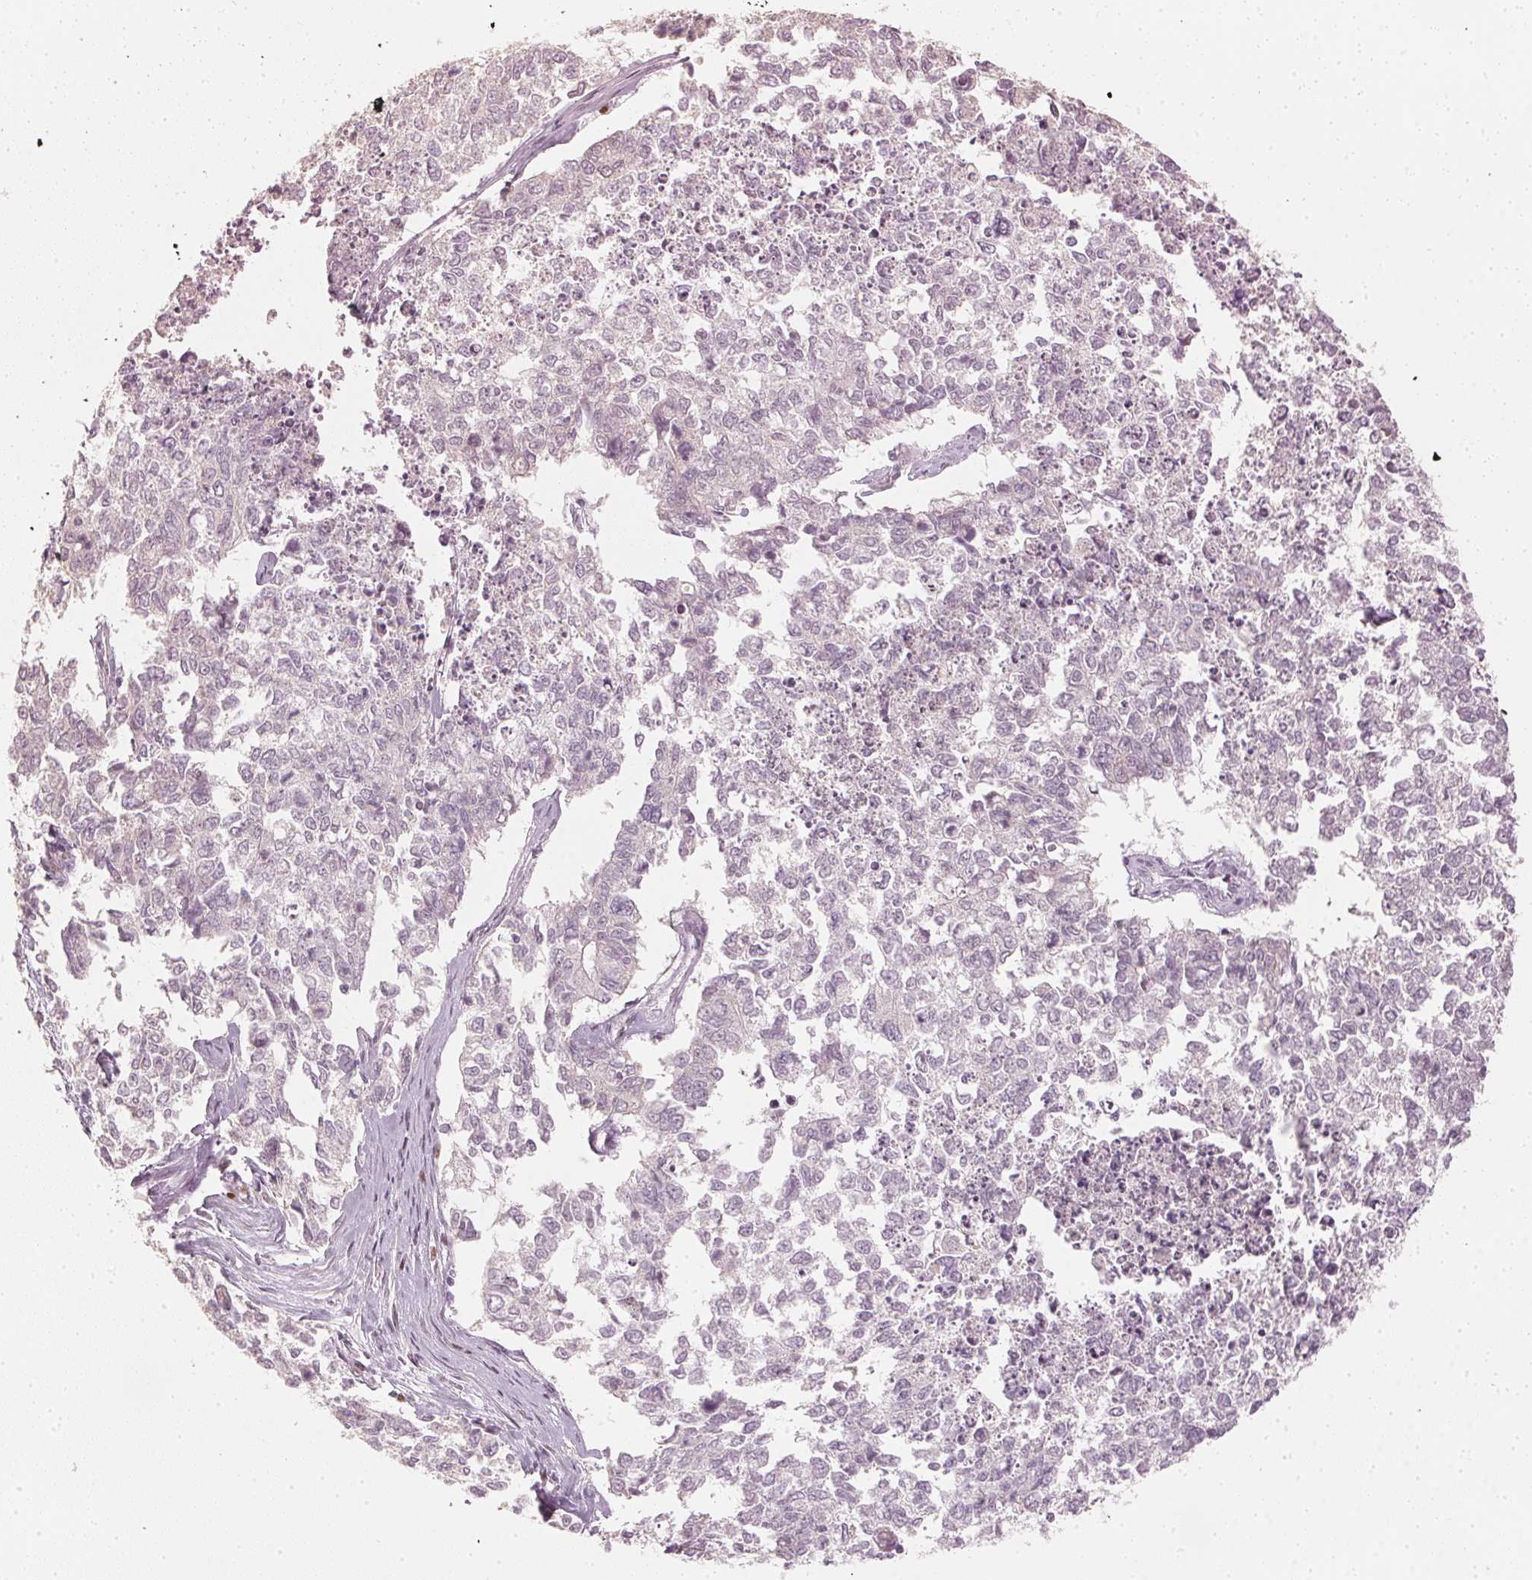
{"staining": {"intensity": "negative", "quantity": "none", "location": "none"}, "tissue": "cervical cancer", "cell_type": "Tumor cells", "image_type": "cancer", "snomed": [{"axis": "morphology", "description": "Adenocarcinoma, NOS"}, {"axis": "topography", "description": "Cervix"}], "caption": "This is an immunohistochemistry micrograph of human cervical adenocarcinoma. There is no expression in tumor cells.", "gene": "SLC39A3", "patient": {"sex": "female", "age": 63}}